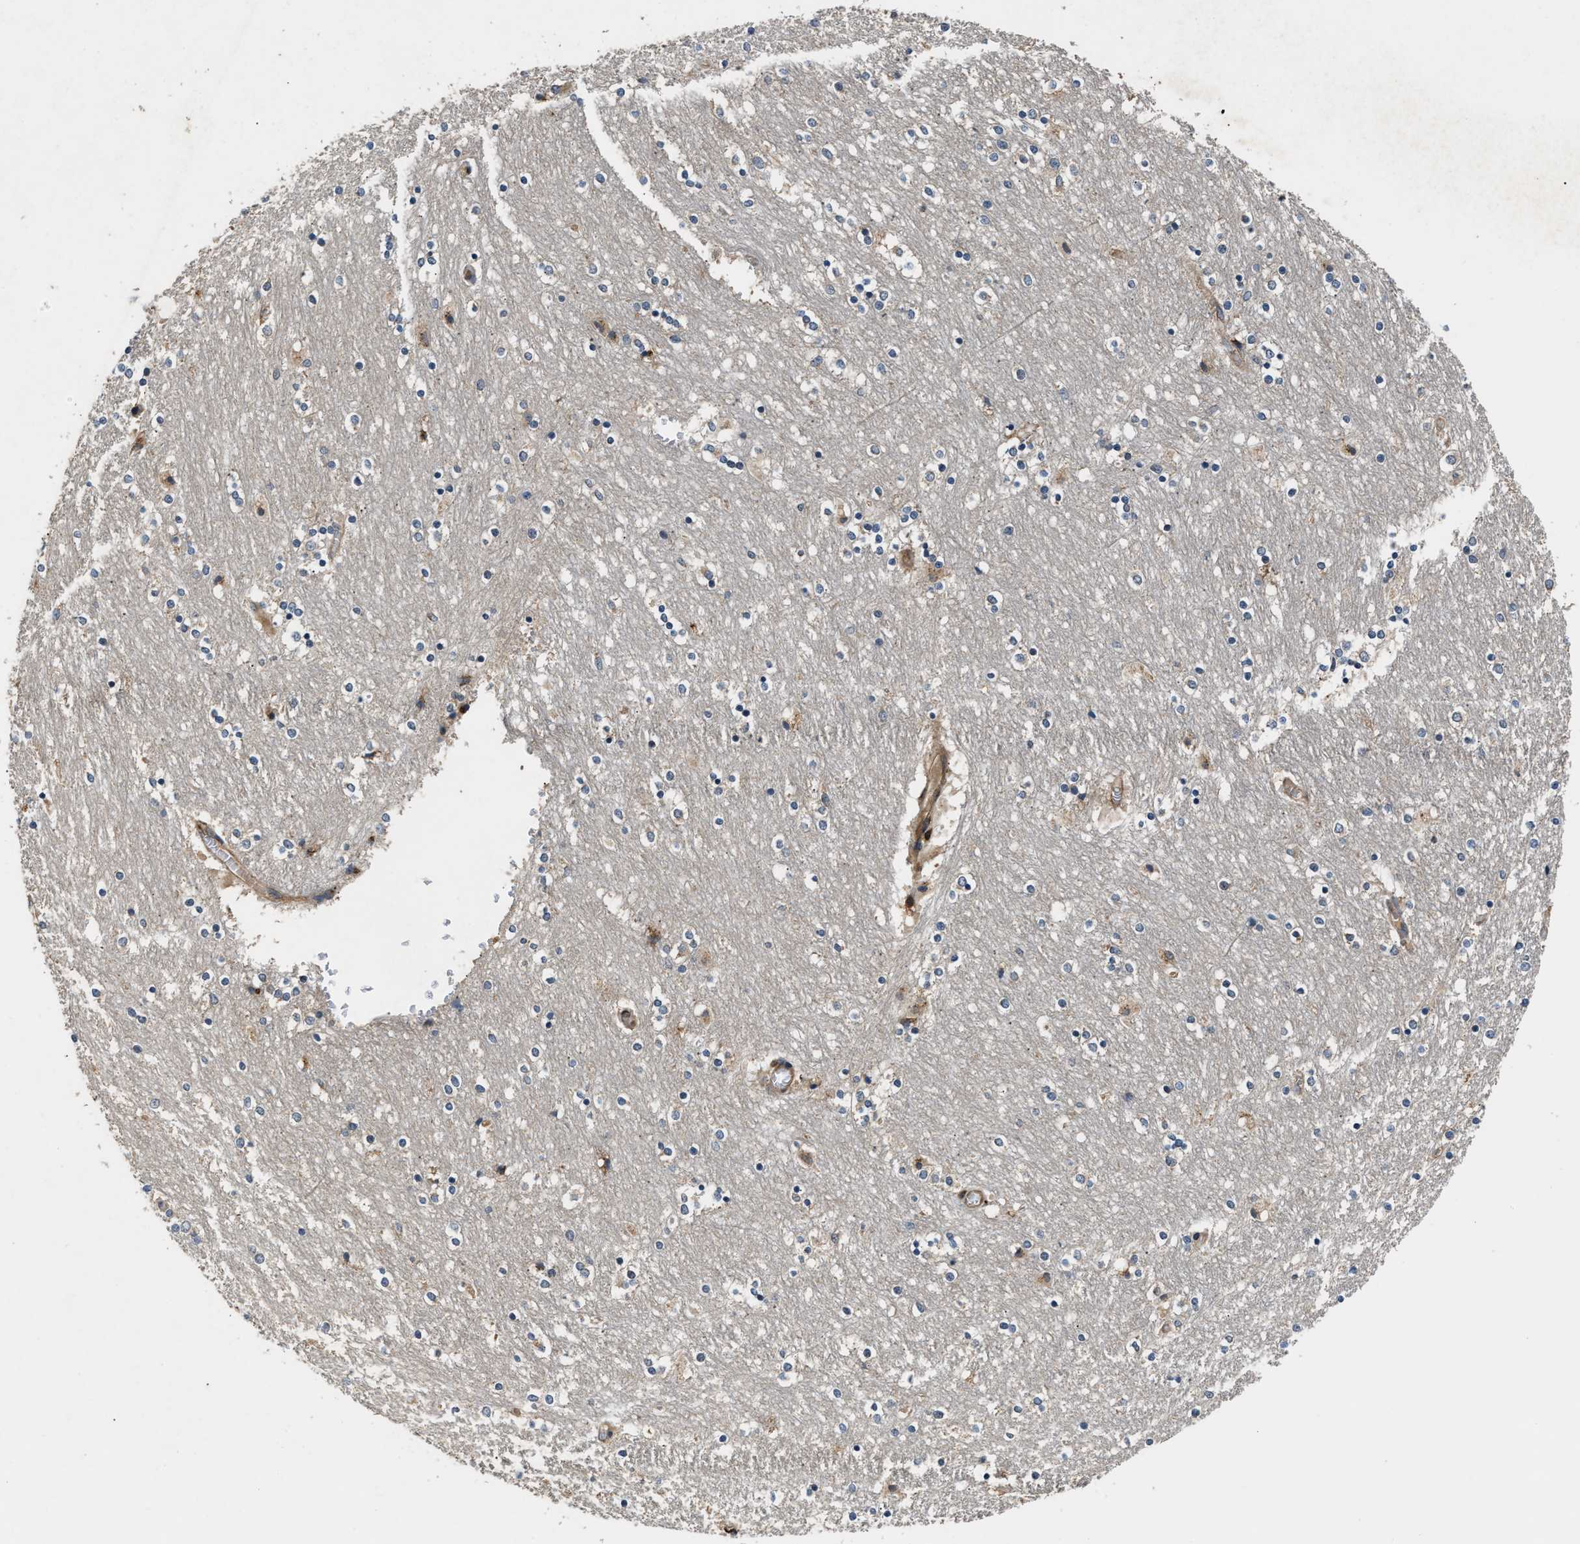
{"staining": {"intensity": "weak", "quantity": "<25%", "location": "cytoplasmic/membranous"}, "tissue": "caudate", "cell_type": "Glial cells", "image_type": "normal", "snomed": [{"axis": "morphology", "description": "Normal tissue, NOS"}, {"axis": "topography", "description": "Lateral ventricle wall"}], "caption": "A high-resolution image shows immunohistochemistry staining of normal caudate, which displays no significant staining in glial cells. (DAB (3,3'-diaminobenzidine) IHC, high magnification).", "gene": "CHUK", "patient": {"sex": "female", "age": 54}}